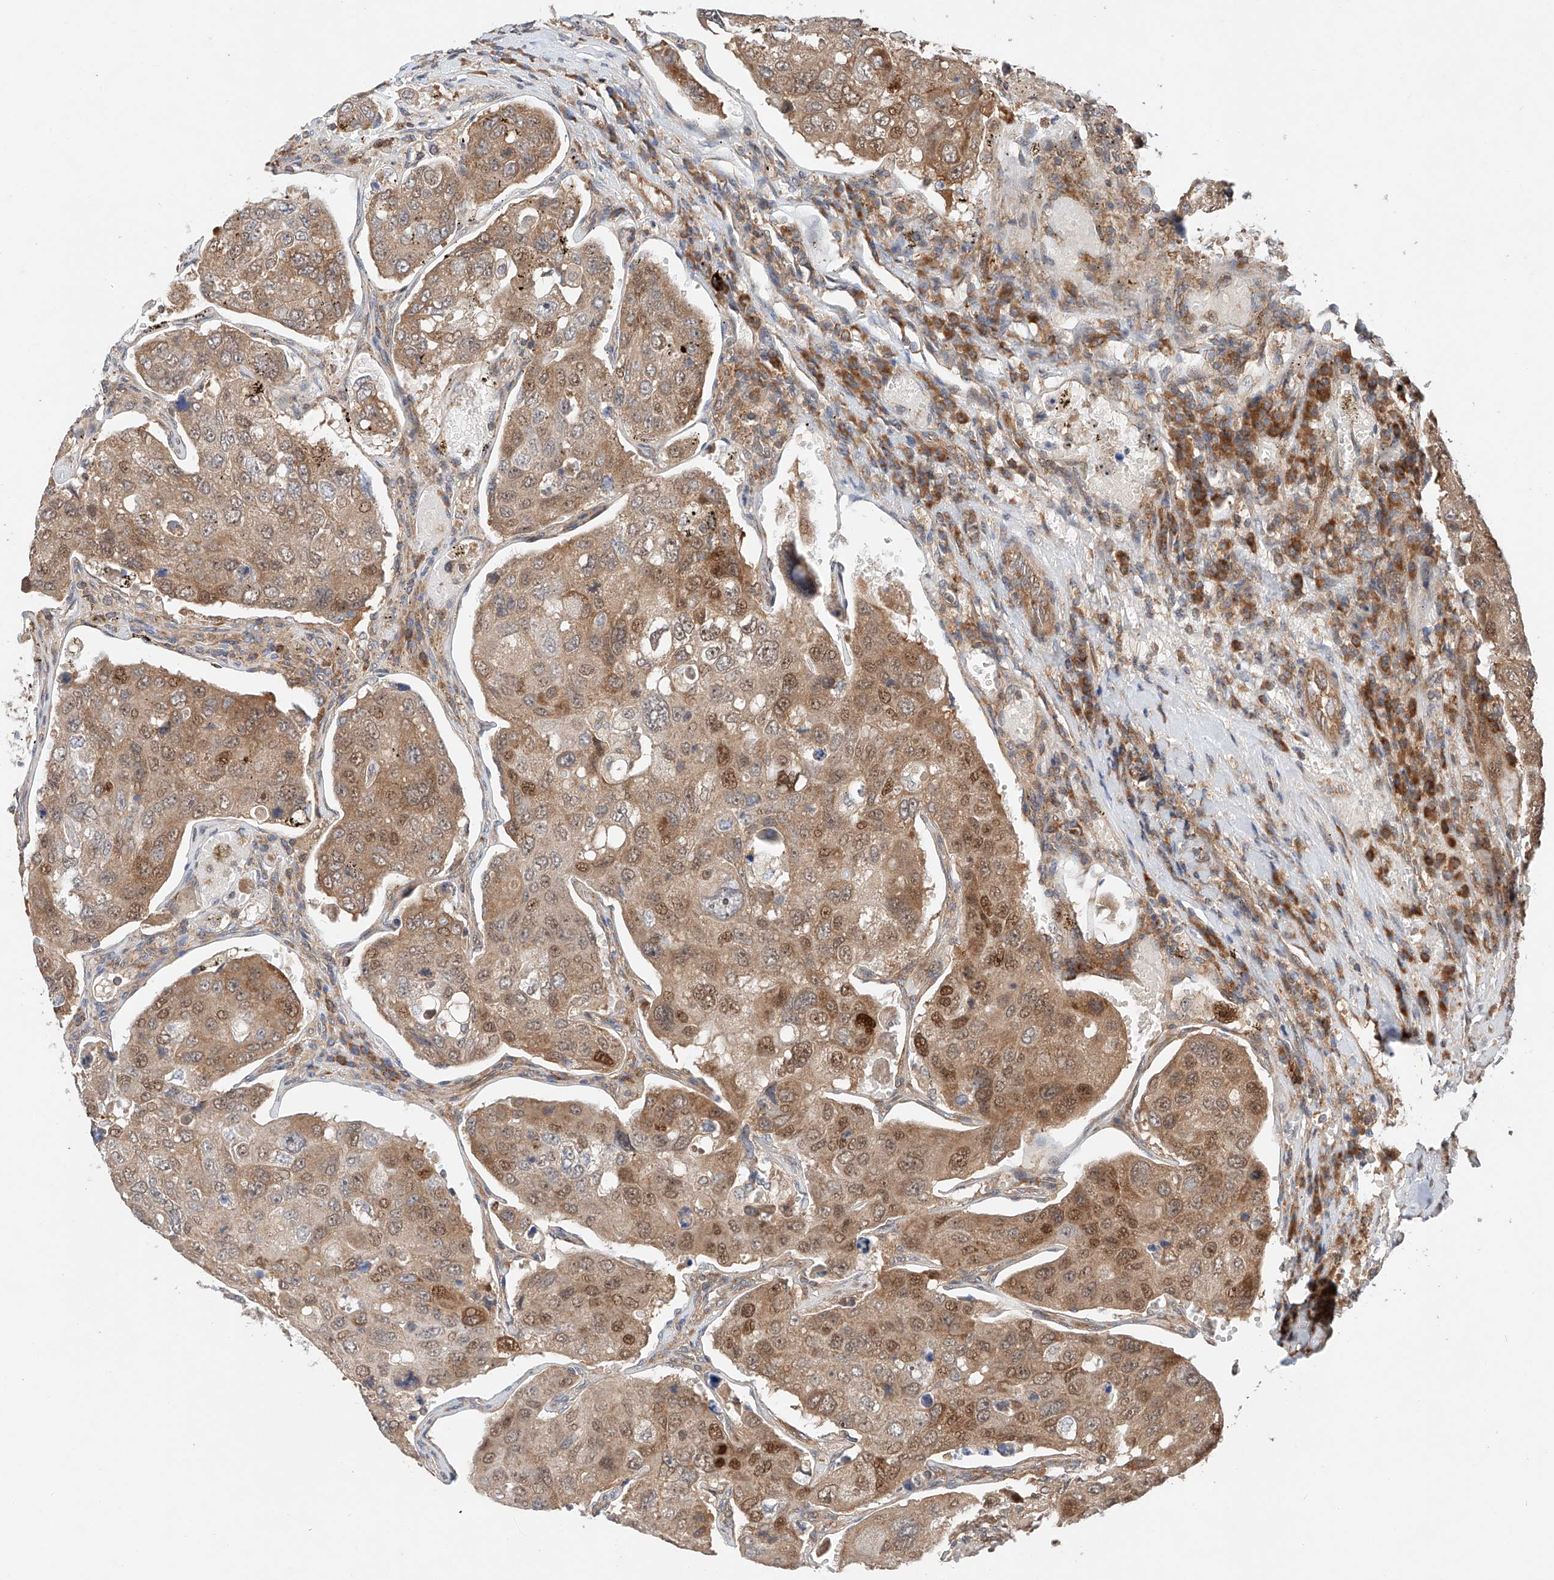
{"staining": {"intensity": "moderate", "quantity": ">75%", "location": "cytoplasmic/membranous,nuclear"}, "tissue": "urothelial cancer", "cell_type": "Tumor cells", "image_type": "cancer", "snomed": [{"axis": "morphology", "description": "Urothelial carcinoma, High grade"}, {"axis": "topography", "description": "Lymph node"}, {"axis": "topography", "description": "Urinary bladder"}], "caption": "Urothelial carcinoma (high-grade) stained for a protein exhibits moderate cytoplasmic/membranous and nuclear positivity in tumor cells.", "gene": "RUSC1", "patient": {"sex": "male", "age": 51}}